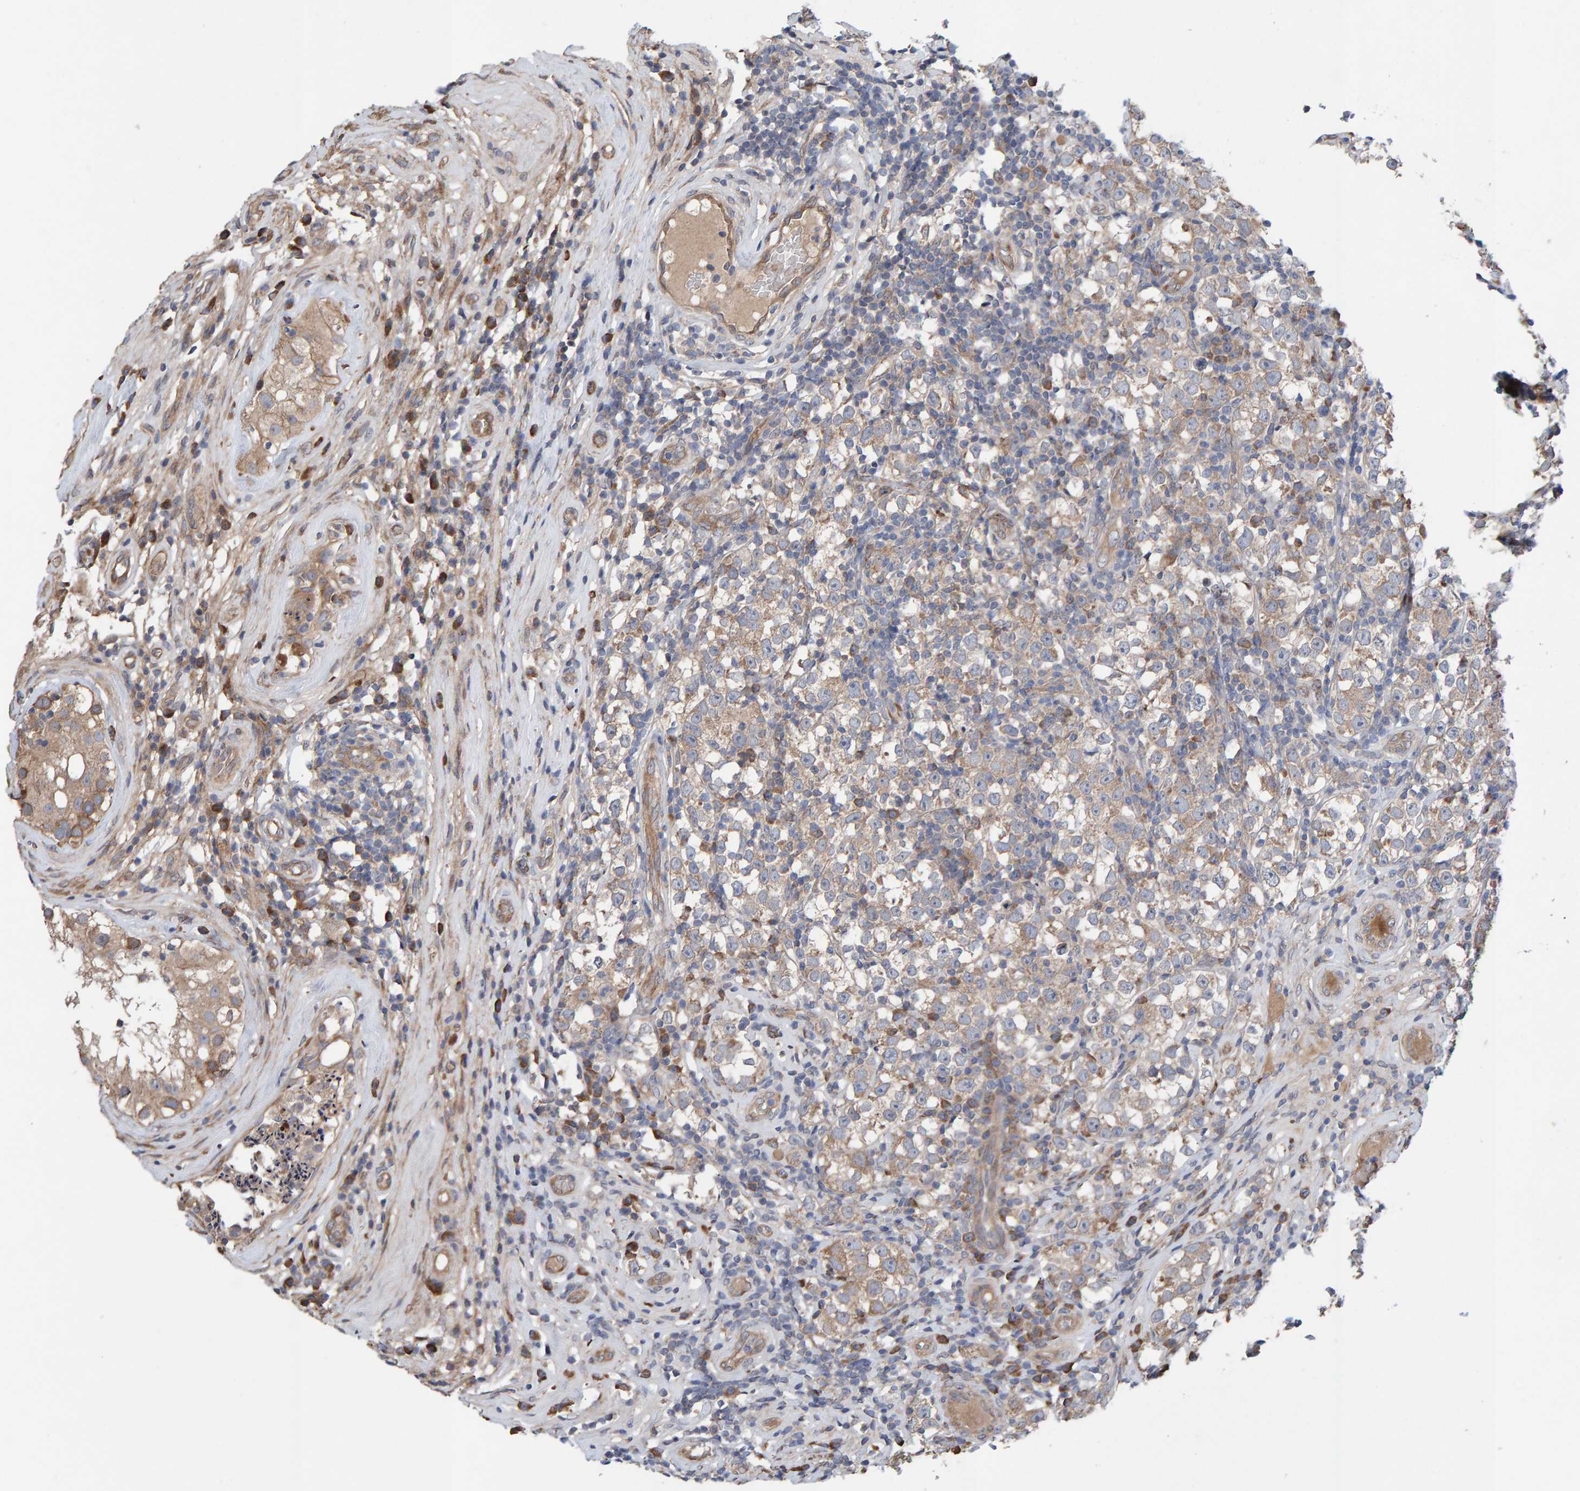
{"staining": {"intensity": "weak", "quantity": ">75%", "location": "cytoplasmic/membranous"}, "tissue": "testis cancer", "cell_type": "Tumor cells", "image_type": "cancer", "snomed": [{"axis": "morphology", "description": "Normal tissue, NOS"}, {"axis": "morphology", "description": "Seminoma, NOS"}, {"axis": "topography", "description": "Testis"}], "caption": "A brown stain highlights weak cytoplasmic/membranous staining of a protein in human testis seminoma tumor cells.", "gene": "LRSAM1", "patient": {"sex": "male", "age": 43}}